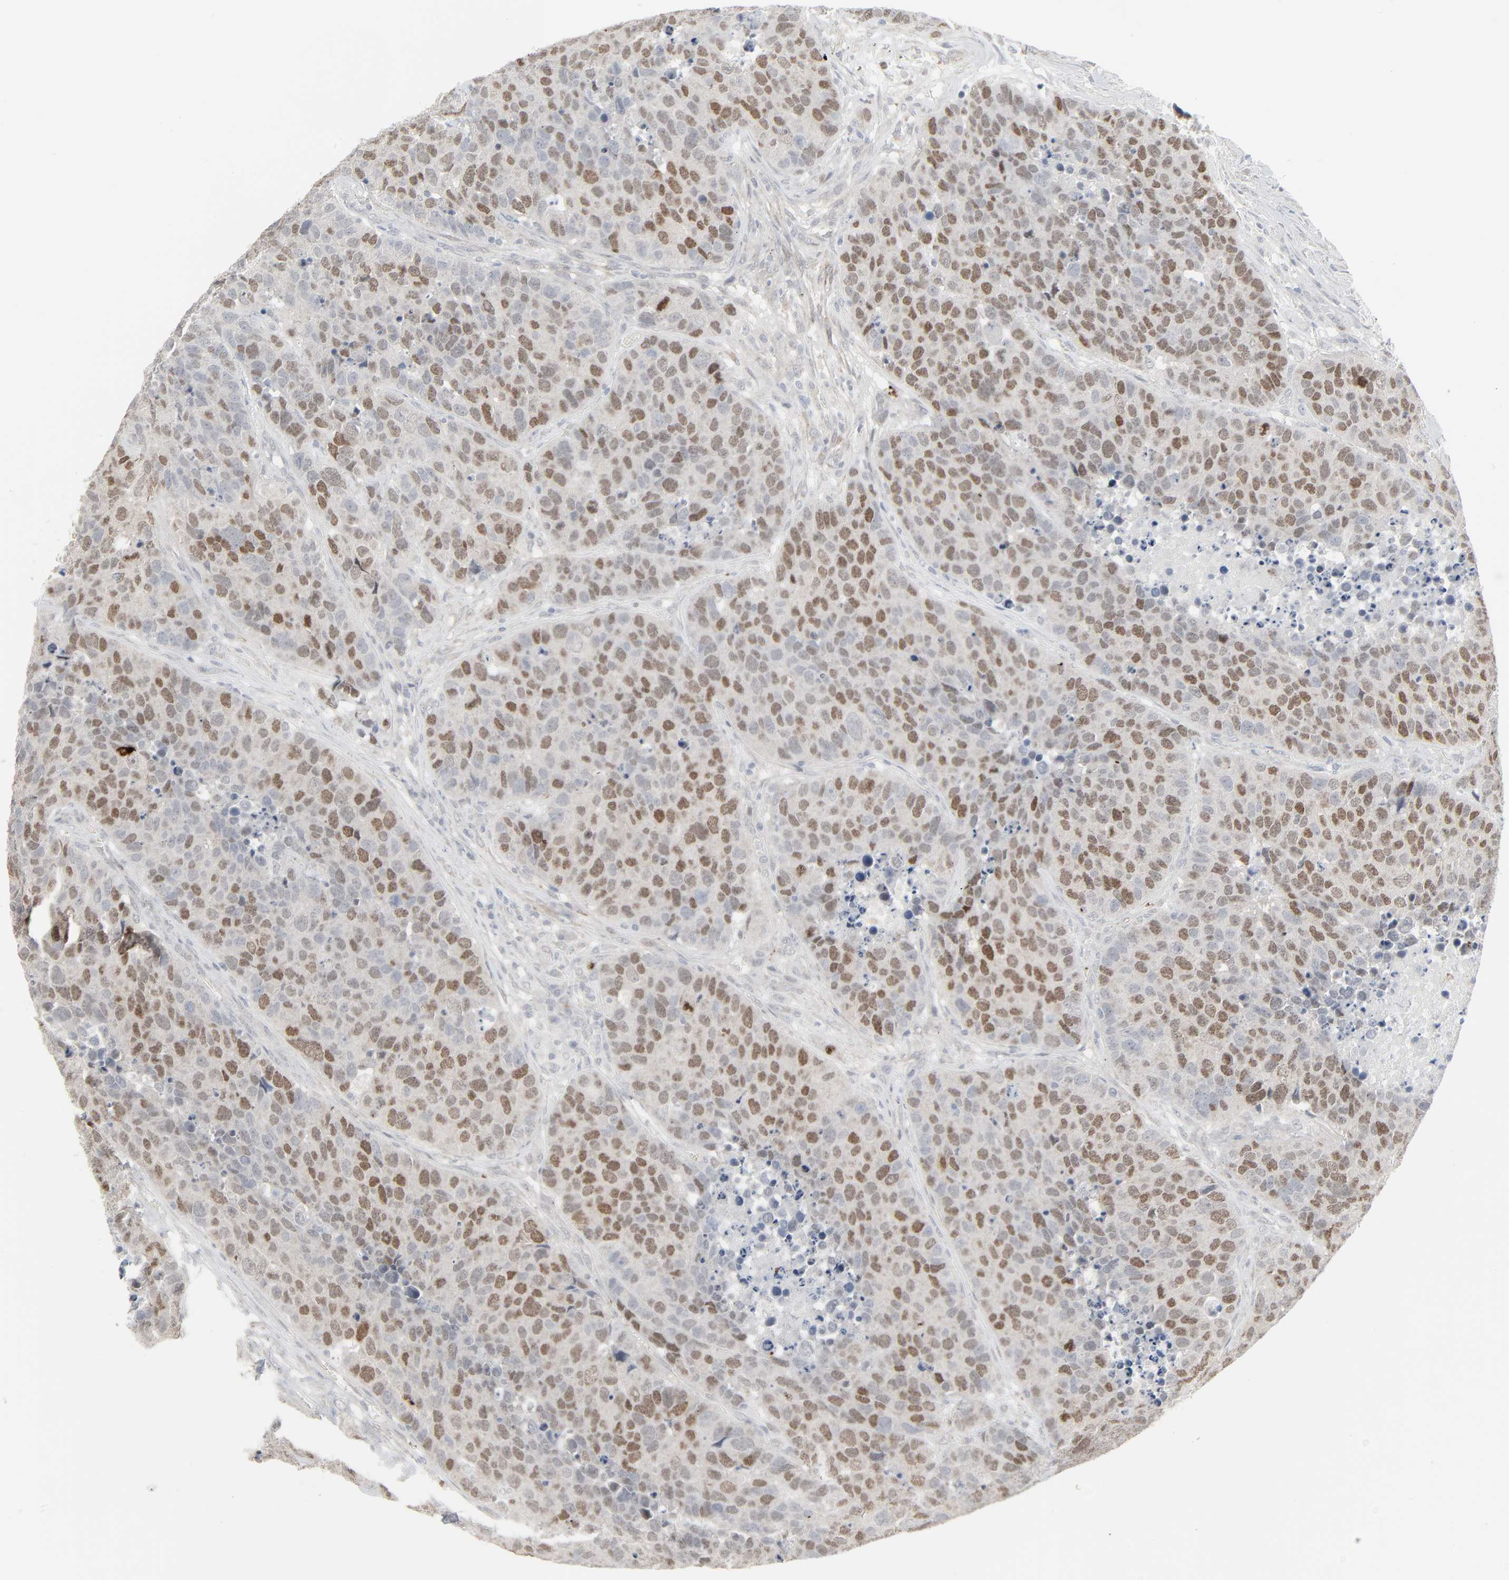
{"staining": {"intensity": "moderate", "quantity": "25%-75%", "location": "nuclear"}, "tissue": "carcinoid", "cell_type": "Tumor cells", "image_type": "cancer", "snomed": [{"axis": "morphology", "description": "Carcinoid, malignant, NOS"}, {"axis": "topography", "description": "Lung"}], "caption": "The histopathology image displays staining of malignant carcinoid, revealing moderate nuclear protein expression (brown color) within tumor cells. Using DAB (brown) and hematoxylin (blue) stains, captured at high magnification using brightfield microscopy.", "gene": "NEUROD1", "patient": {"sex": "male", "age": 60}}